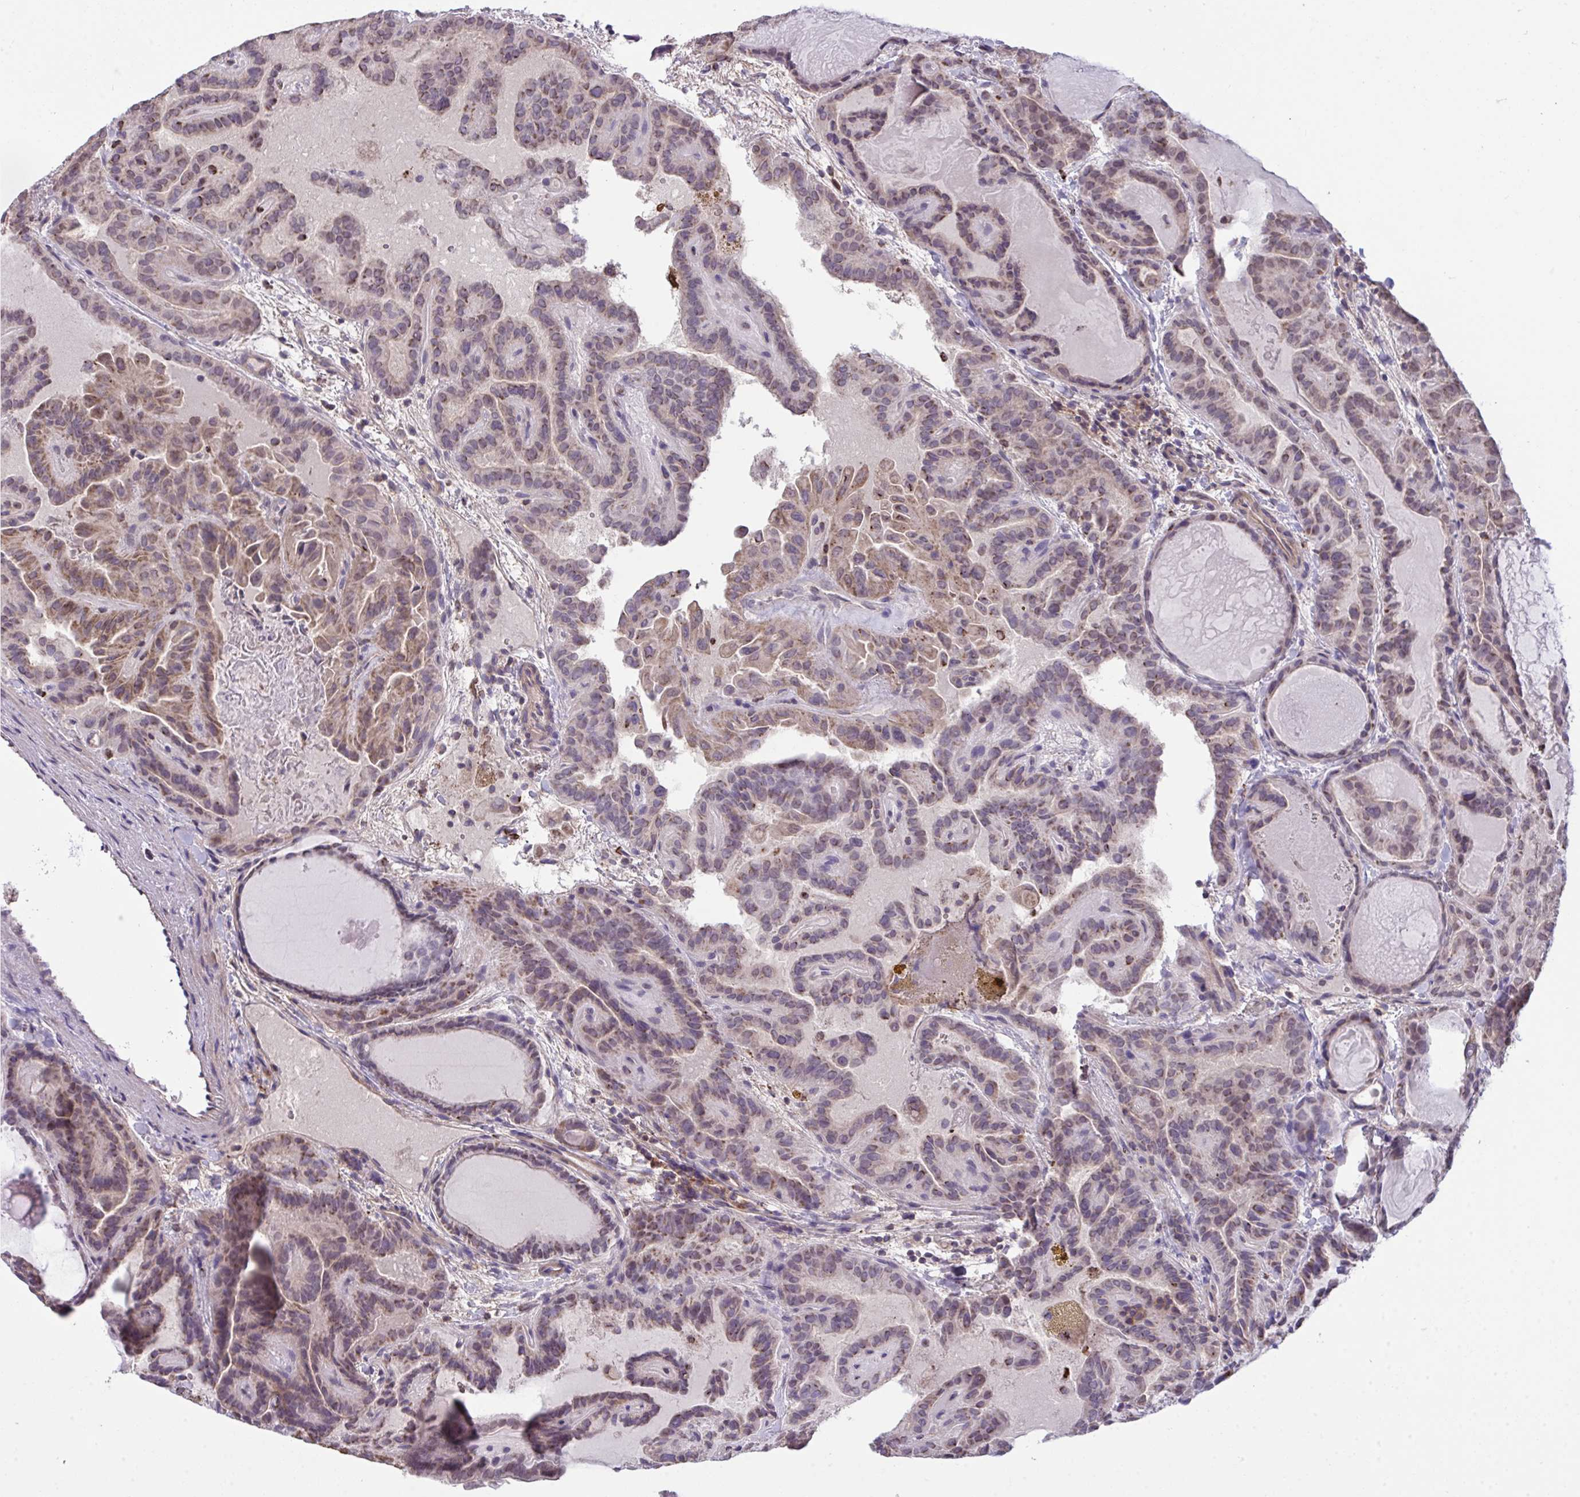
{"staining": {"intensity": "weak", "quantity": "25%-75%", "location": "cytoplasmic/membranous"}, "tissue": "thyroid cancer", "cell_type": "Tumor cells", "image_type": "cancer", "snomed": [{"axis": "morphology", "description": "Papillary adenocarcinoma, NOS"}, {"axis": "topography", "description": "Thyroid gland"}], "caption": "About 25%-75% of tumor cells in human thyroid papillary adenocarcinoma reveal weak cytoplasmic/membranous protein expression as visualized by brown immunohistochemical staining.", "gene": "PPM1H", "patient": {"sex": "female", "age": 46}}